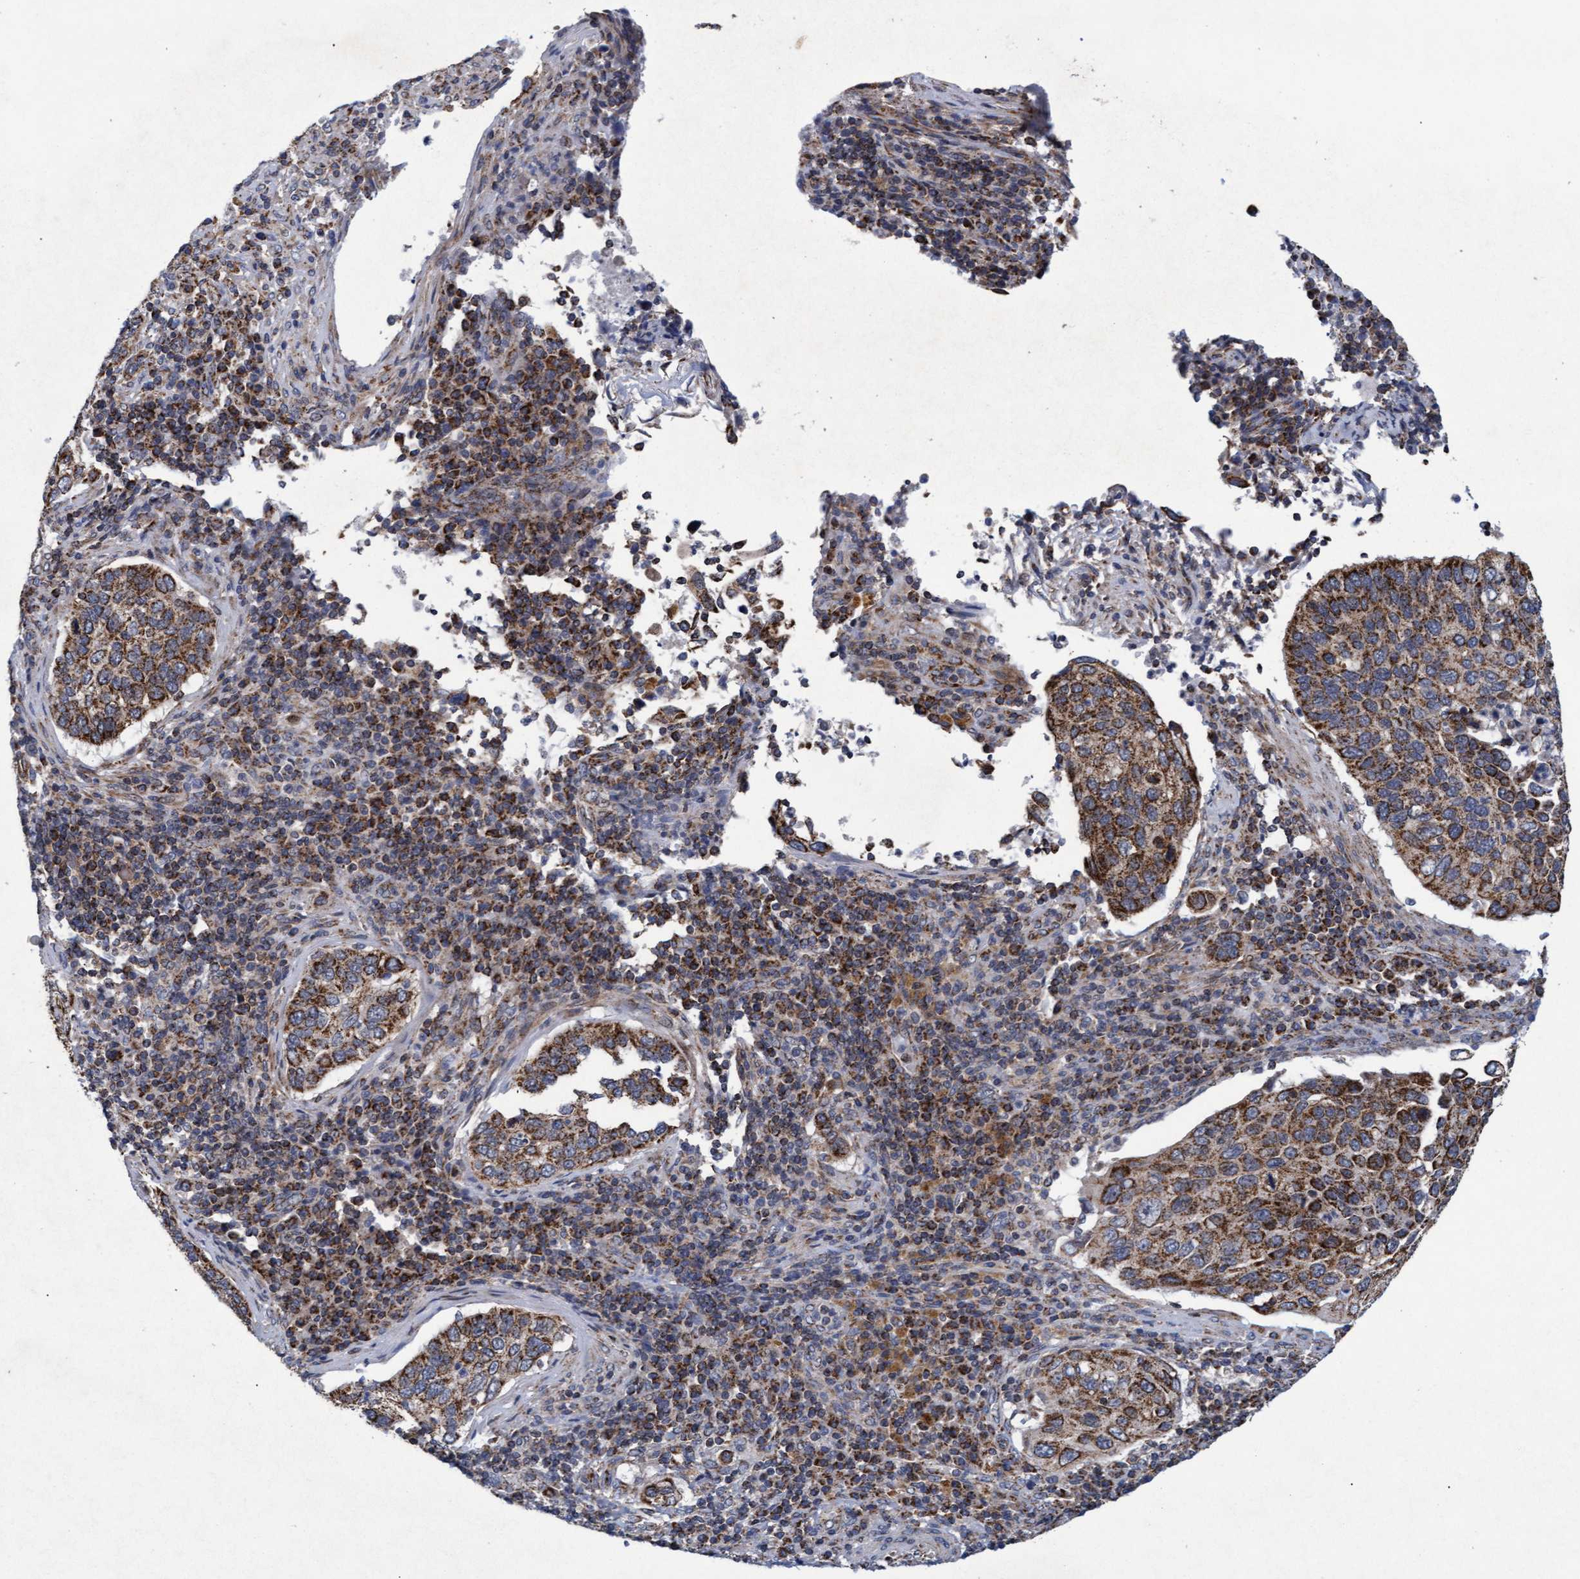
{"staining": {"intensity": "moderate", "quantity": ">75%", "location": "cytoplasmic/membranous"}, "tissue": "cervical cancer", "cell_type": "Tumor cells", "image_type": "cancer", "snomed": [{"axis": "morphology", "description": "Squamous cell carcinoma, NOS"}, {"axis": "topography", "description": "Cervix"}], "caption": "Human cervical cancer (squamous cell carcinoma) stained with a protein marker displays moderate staining in tumor cells.", "gene": "MRPL38", "patient": {"sex": "female", "age": 53}}